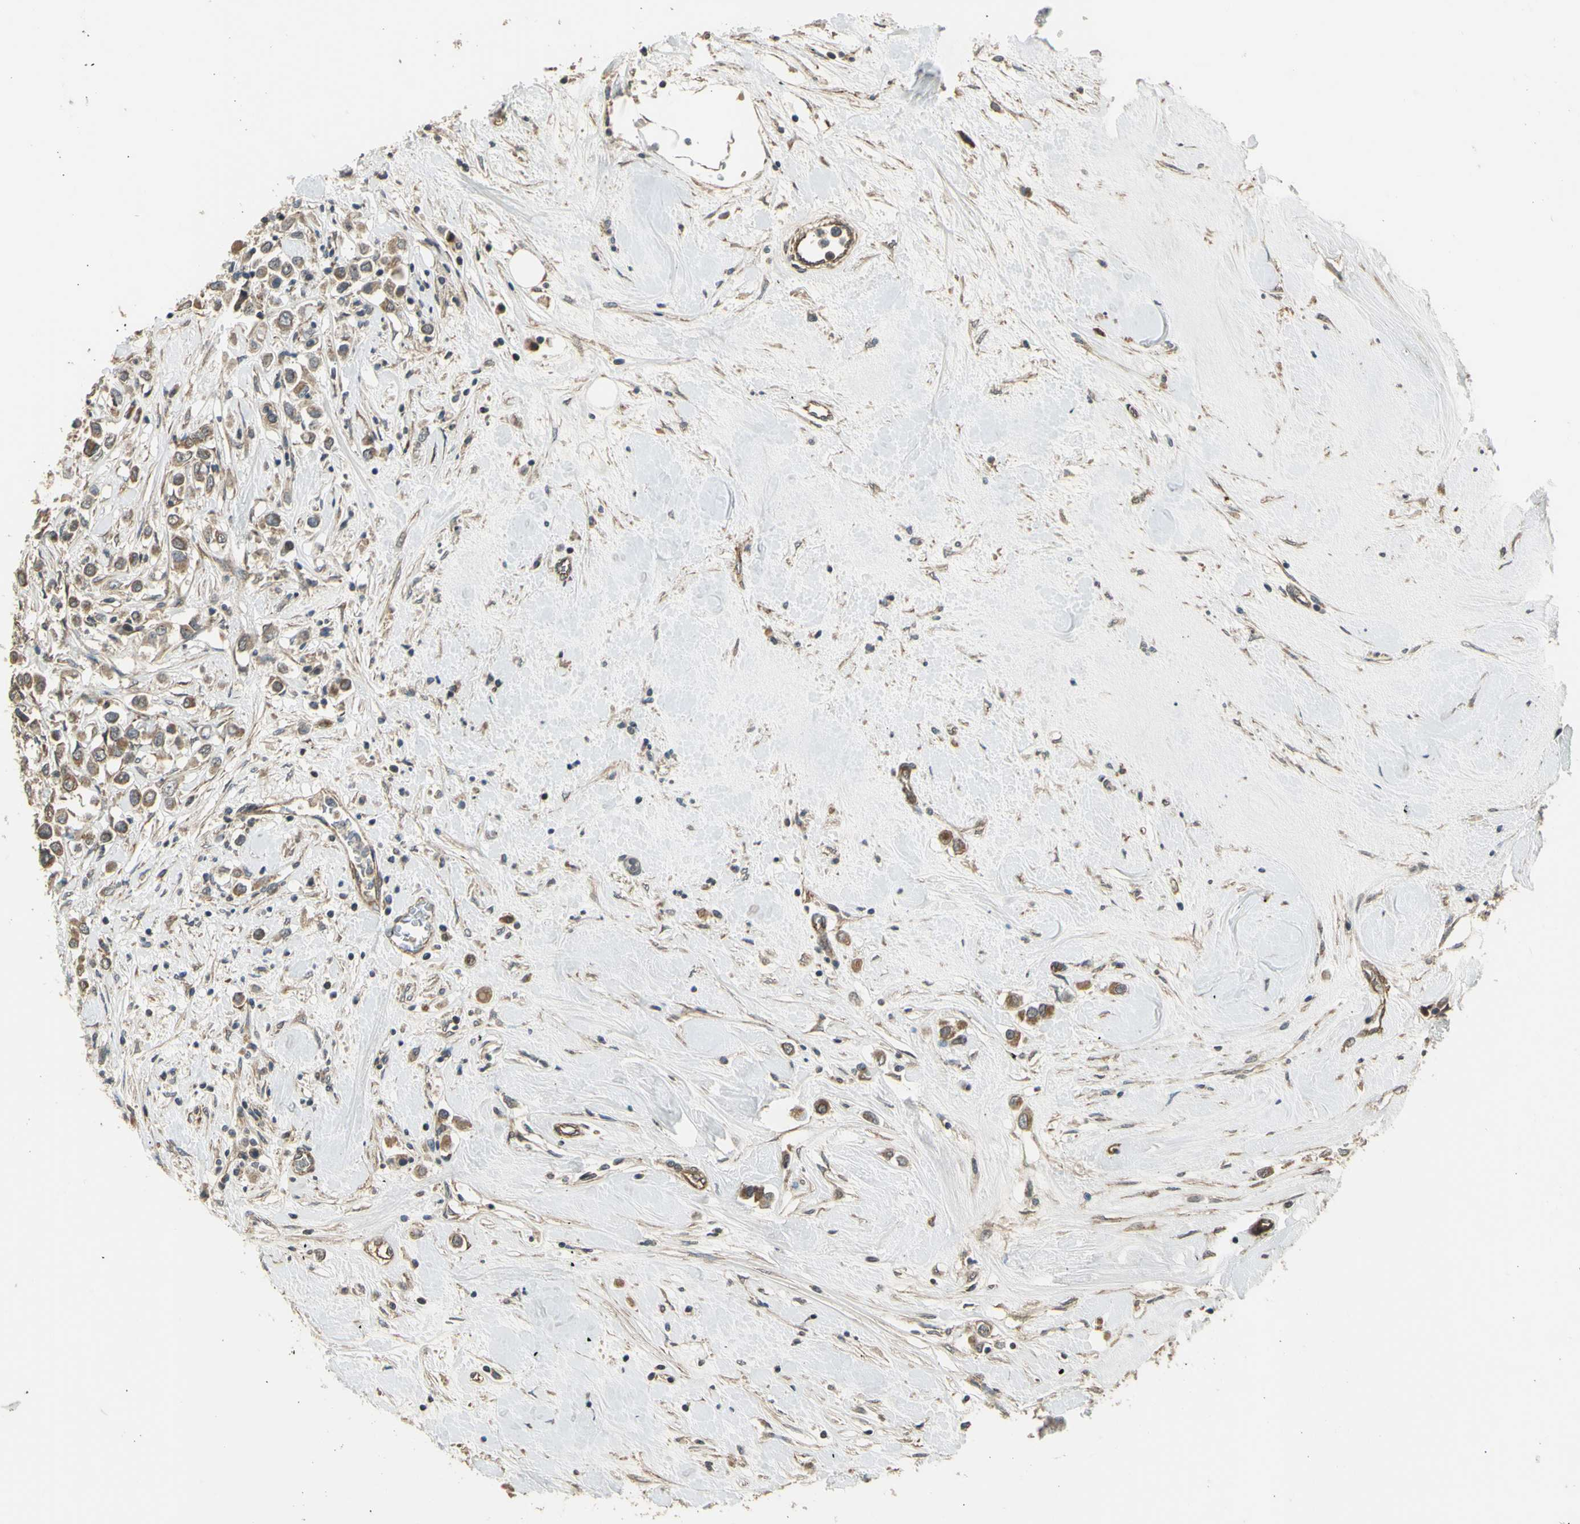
{"staining": {"intensity": "moderate", "quantity": ">75%", "location": "cytoplasmic/membranous"}, "tissue": "breast cancer", "cell_type": "Tumor cells", "image_type": "cancer", "snomed": [{"axis": "morphology", "description": "Duct carcinoma"}, {"axis": "topography", "description": "Breast"}], "caption": "High-power microscopy captured an IHC micrograph of infiltrating ductal carcinoma (breast), revealing moderate cytoplasmic/membranous positivity in about >75% of tumor cells.", "gene": "EFNB2", "patient": {"sex": "female", "age": 61}}